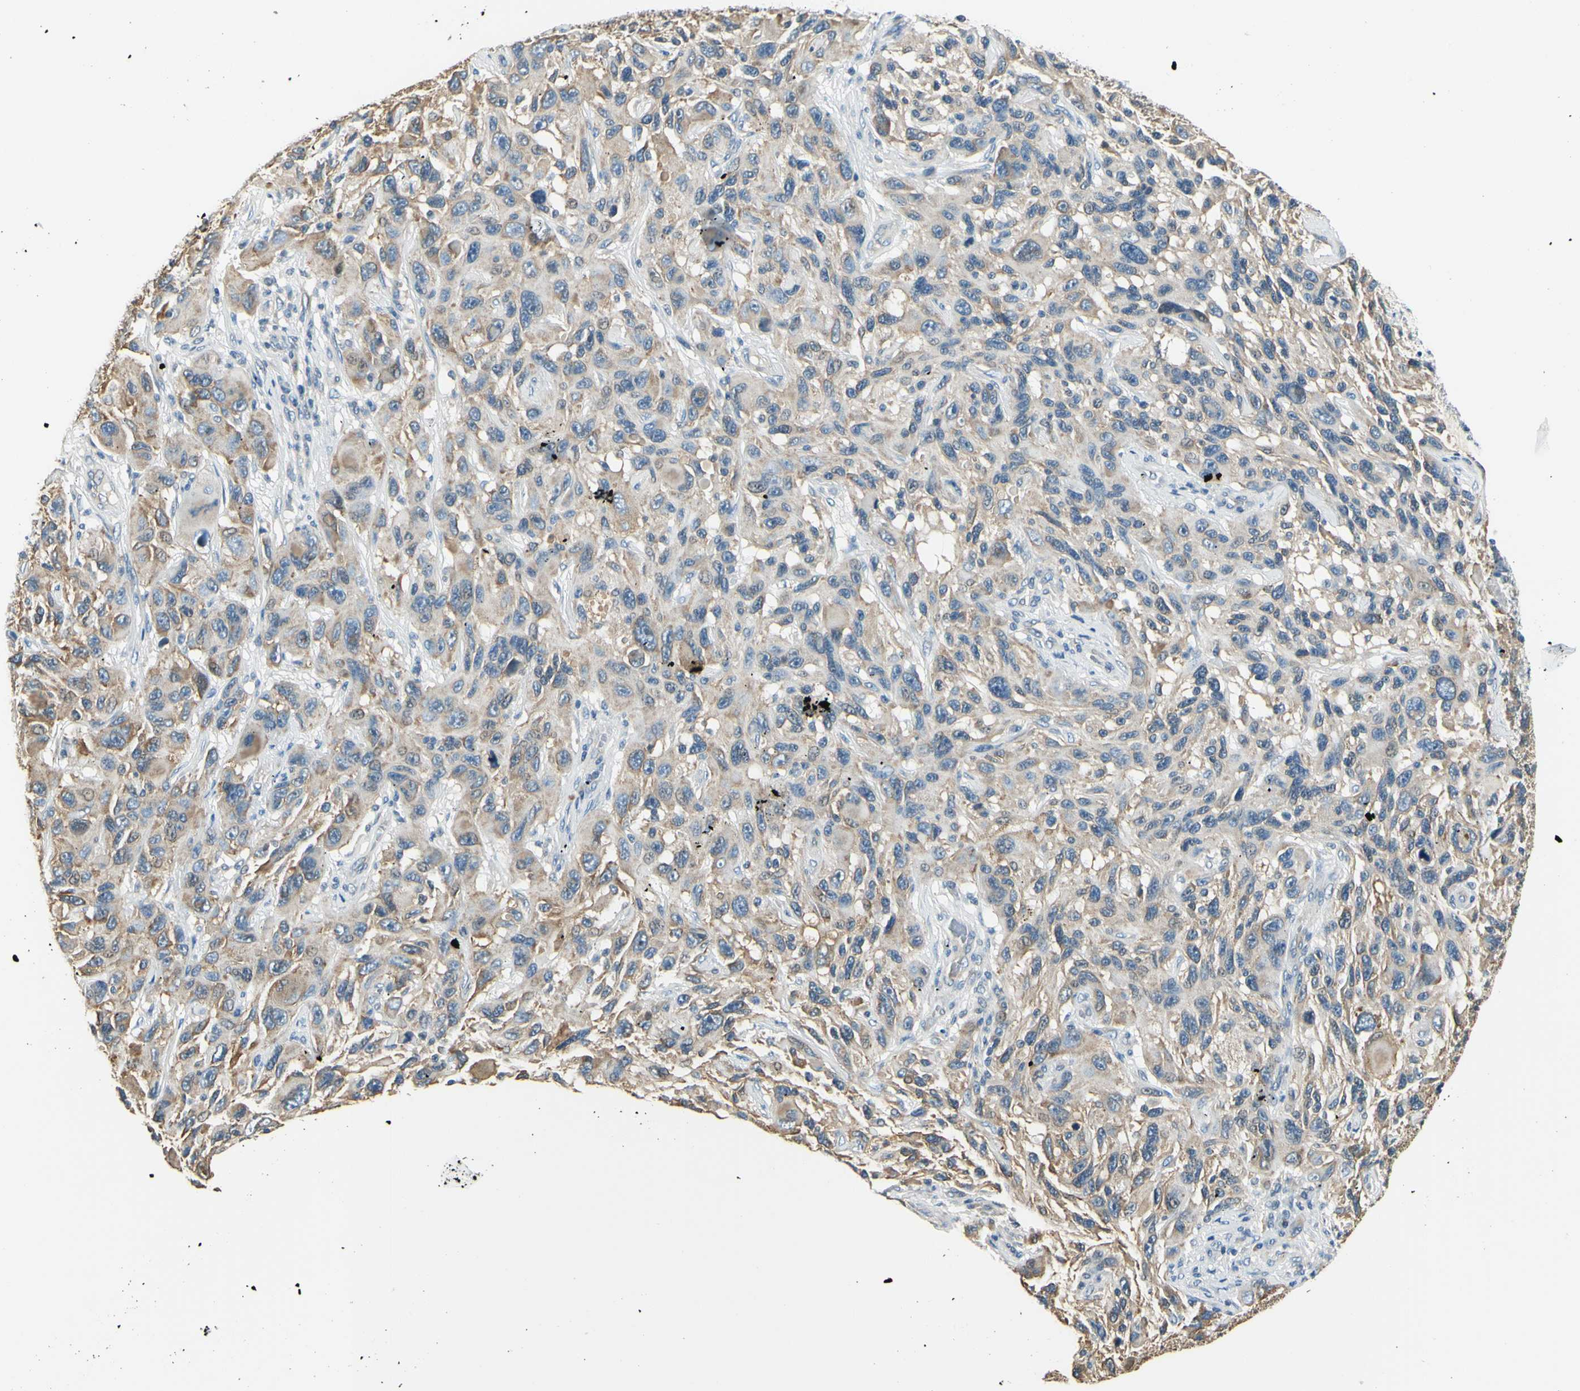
{"staining": {"intensity": "weak", "quantity": ">75%", "location": "cytoplasmic/membranous"}, "tissue": "melanoma", "cell_type": "Tumor cells", "image_type": "cancer", "snomed": [{"axis": "morphology", "description": "Malignant melanoma, NOS"}, {"axis": "topography", "description": "Skin"}], "caption": "Malignant melanoma stained with a brown dye demonstrates weak cytoplasmic/membranous positive expression in approximately >75% of tumor cells.", "gene": "IGDCC4", "patient": {"sex": "male", "age": 53}}